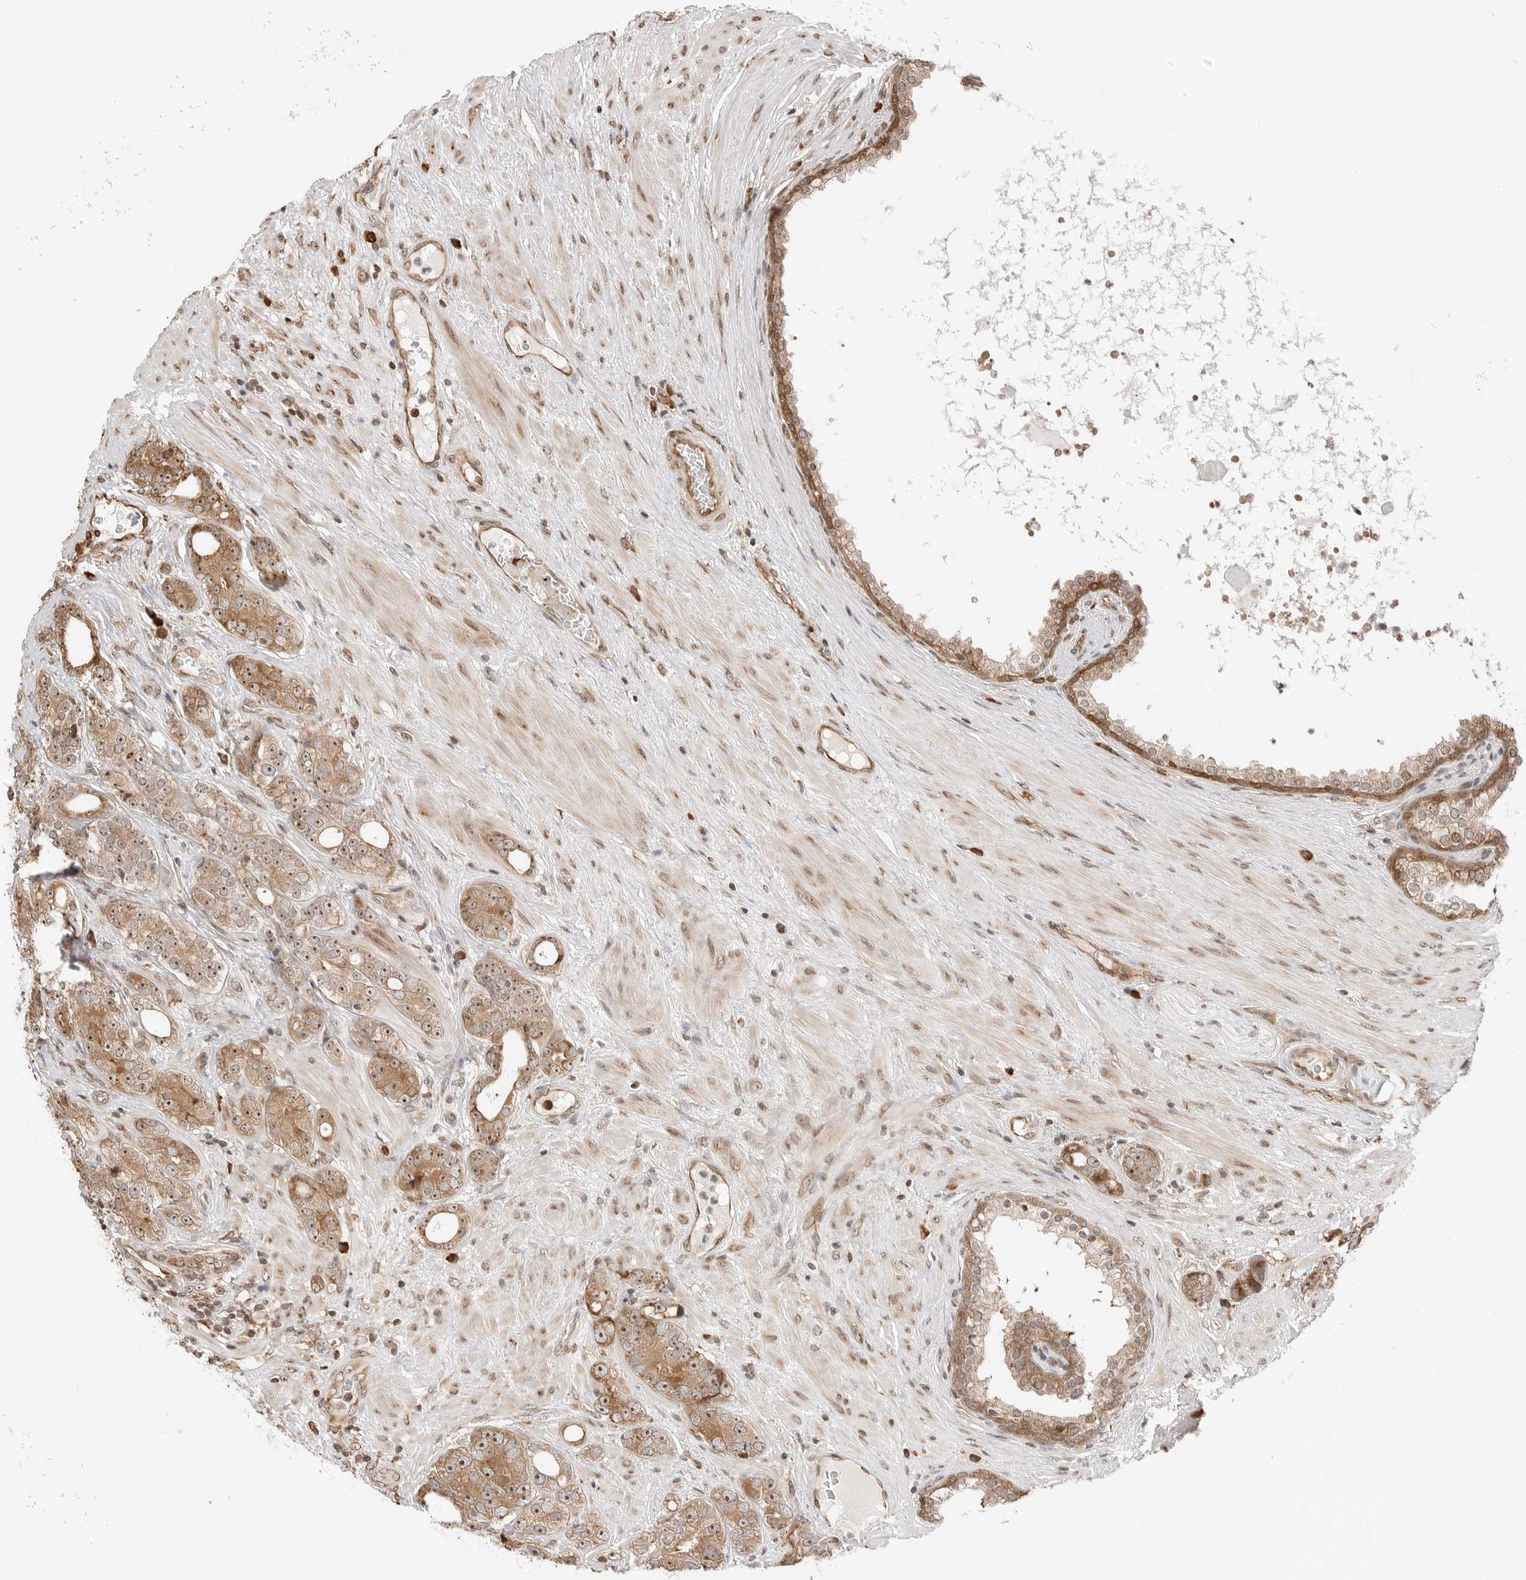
{"staining": {"intensity": "moderate", "quantity": ">75%", "location": "cytoplasmic/membranous,nuclear"}, "tissue": "prostate cancer", "cell_type": "Tumor cells", "image_type": "cancer", "snomed": [{"axis": "morphology", "description": "Adenocarcinoma, High grade"}, {"axis": "topography", "description": "Prostate"}], "caption": "Immunohistochemistry image of prostate cancer stained for a protein (brown), which displays medium levels of moderate cytoplasmic/membranous and nuclear positivity in about >75% of tumor cells.", "gene": "FKBP14", "patient": {"sex": "male", "age": 56}}